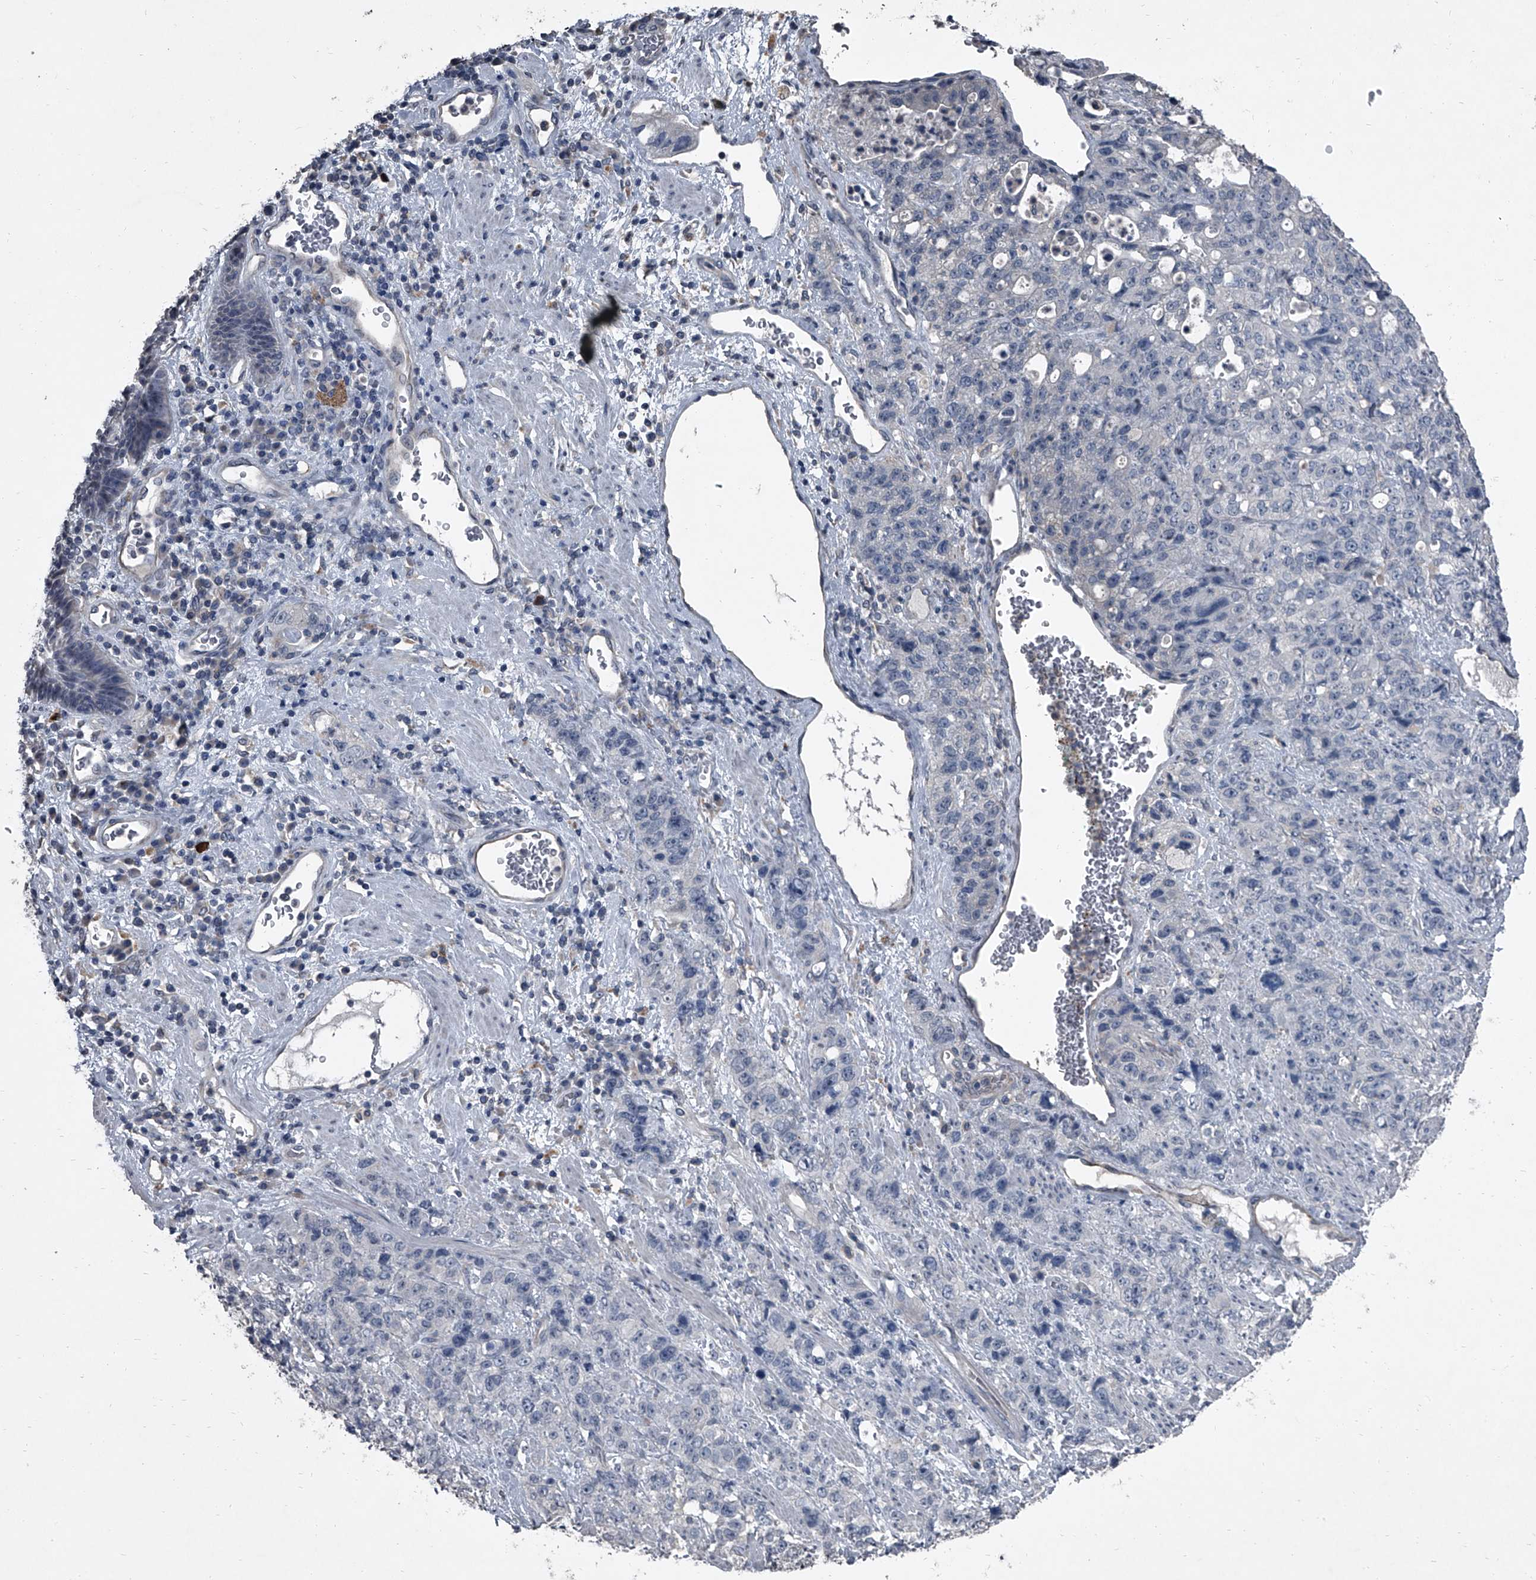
{"staining": {"intensity": "negative", "quantity": "none", "location": "none"}, "tissue": "stomach cancer", "cell_type": "Tumor cells", "image_type": "cancer", "snomed": [{"axis": "morphology", "description": "Adenocarcinoma, NOS"}, {"axis": "topography", "description": "Stomach"}], "caption": "Photomicrograph shows no protein expression in tumor cells of stomach cancer tissue.", "gene": "HEPHL1", "patient": {"sex": "male", "age": 48}}